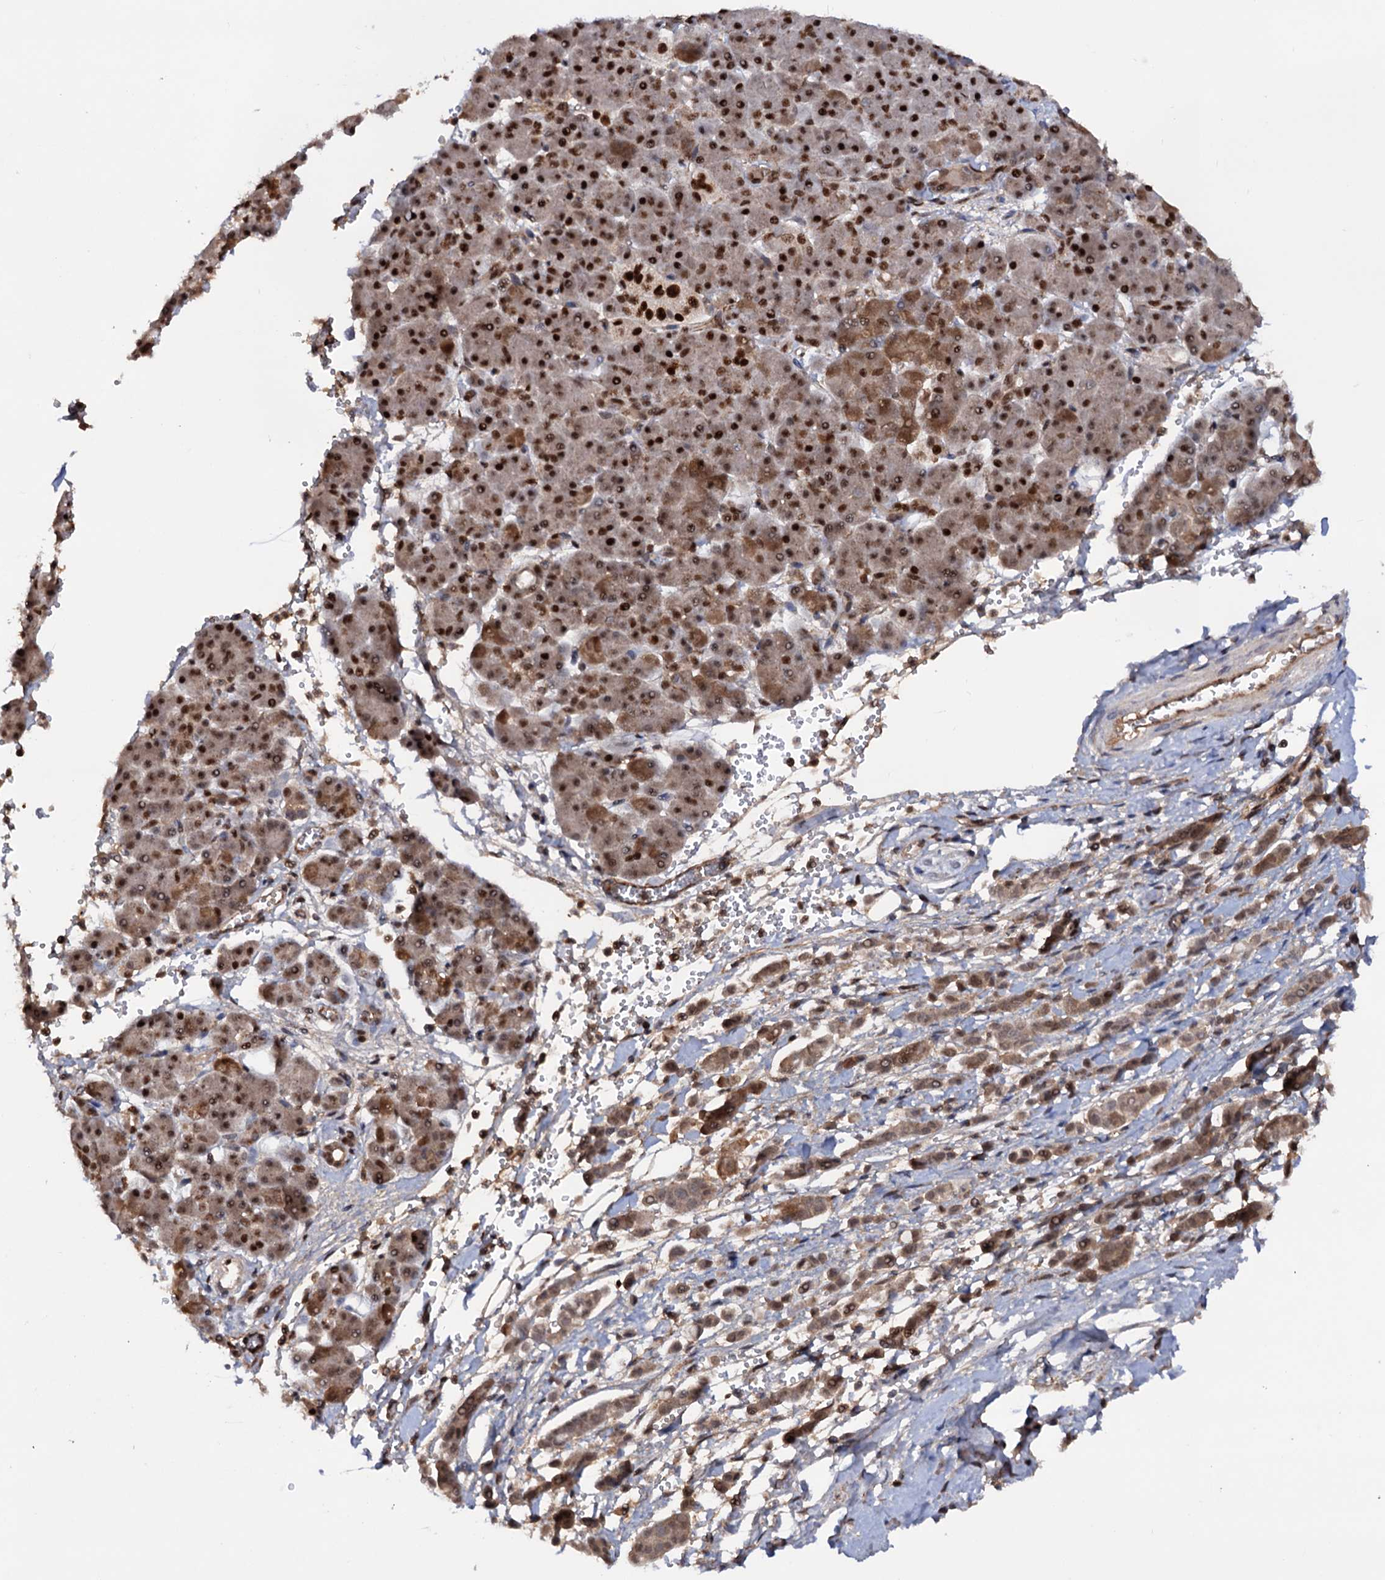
{"staining": {"intensity": "moderate", "quantity": ">75%", "location": "cytoplasmic/membranous,nuclear"}, "tissue": "pancreatic cancer", "cell_type": "Tumor cells", "image_type": "cancer", "snomed": [{"axis": "morphology", "description": "Normal tissue, NOS"}, {"axis": "morphology", "description": "Adenocarcinoma, NOS"}, {"axis": "topography", "description": "Pancreas"}], "caption": "Protein expression by immunohistochemistry shows moderate cytoplasmic/membranous and nuclear expression in about >75% of tumor cells in pancreatic adenocarcinoma. The protein of interest is shown in brown color, while the nuclei are stained blue.", "gene": "TBC1D12", "patient": {"sex": "female", "age": 64}}